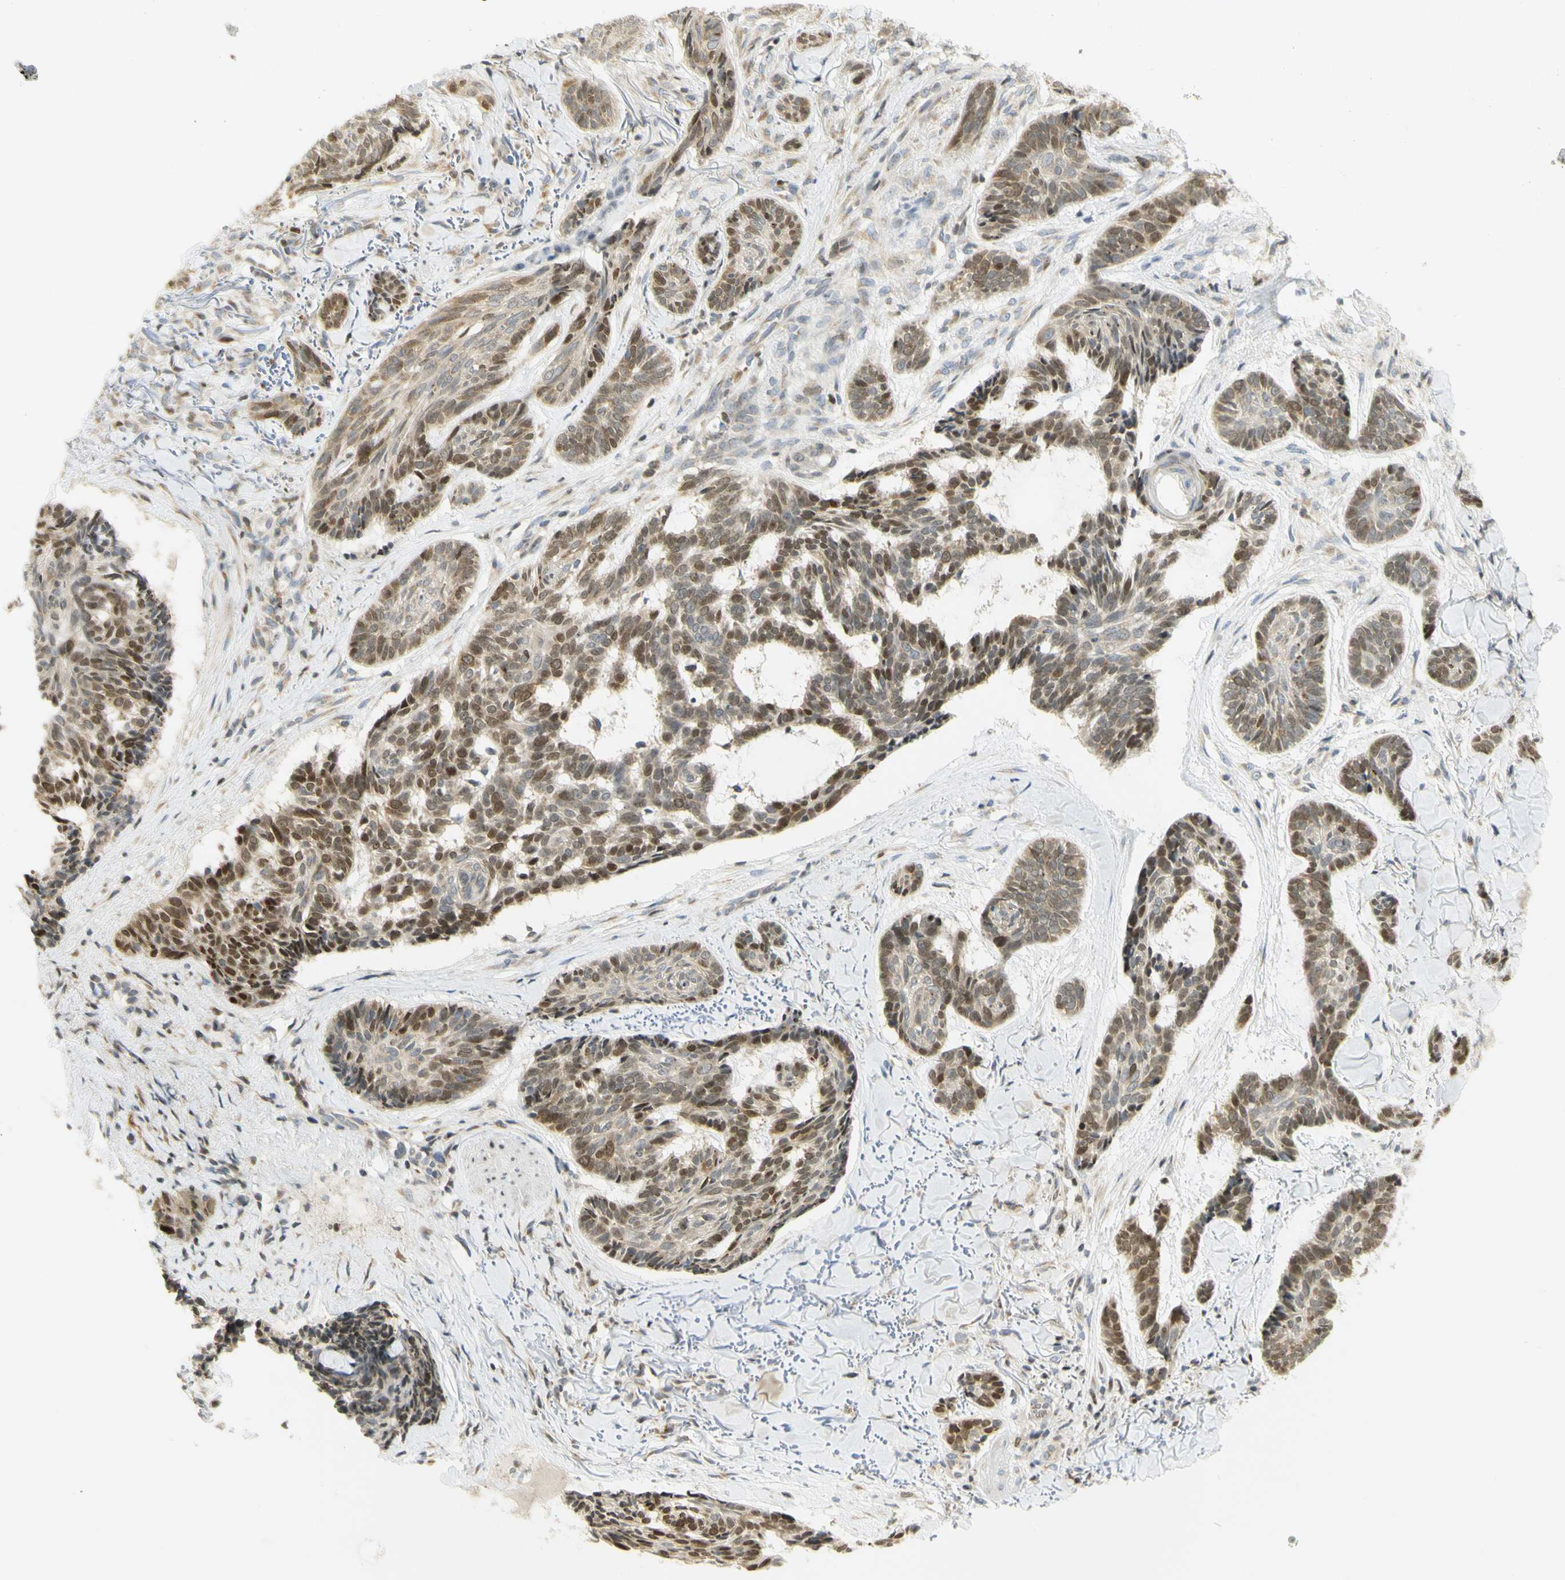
{"staining": {"intensity": "moderate", "quantity": ">75%", "location": "cytoplasmic/membranous,nuclear"}, "tissue": "skin cancer", "cell_type": "Tumor cells", "image_type": "cancer", "snomed": [{"axis": "morphology", "description": "Basal cell carcinoma"}, {"axis": "topography", "description": "Skin"}], "caption": "Tumor cells display medium levels of moderate cytoplasmic/membranous and nuclear positivity in about >75% of cells in skin basal cell carcinoma.", "gene": "KIF11", "patient": {"sex": "male", "age": 43}}